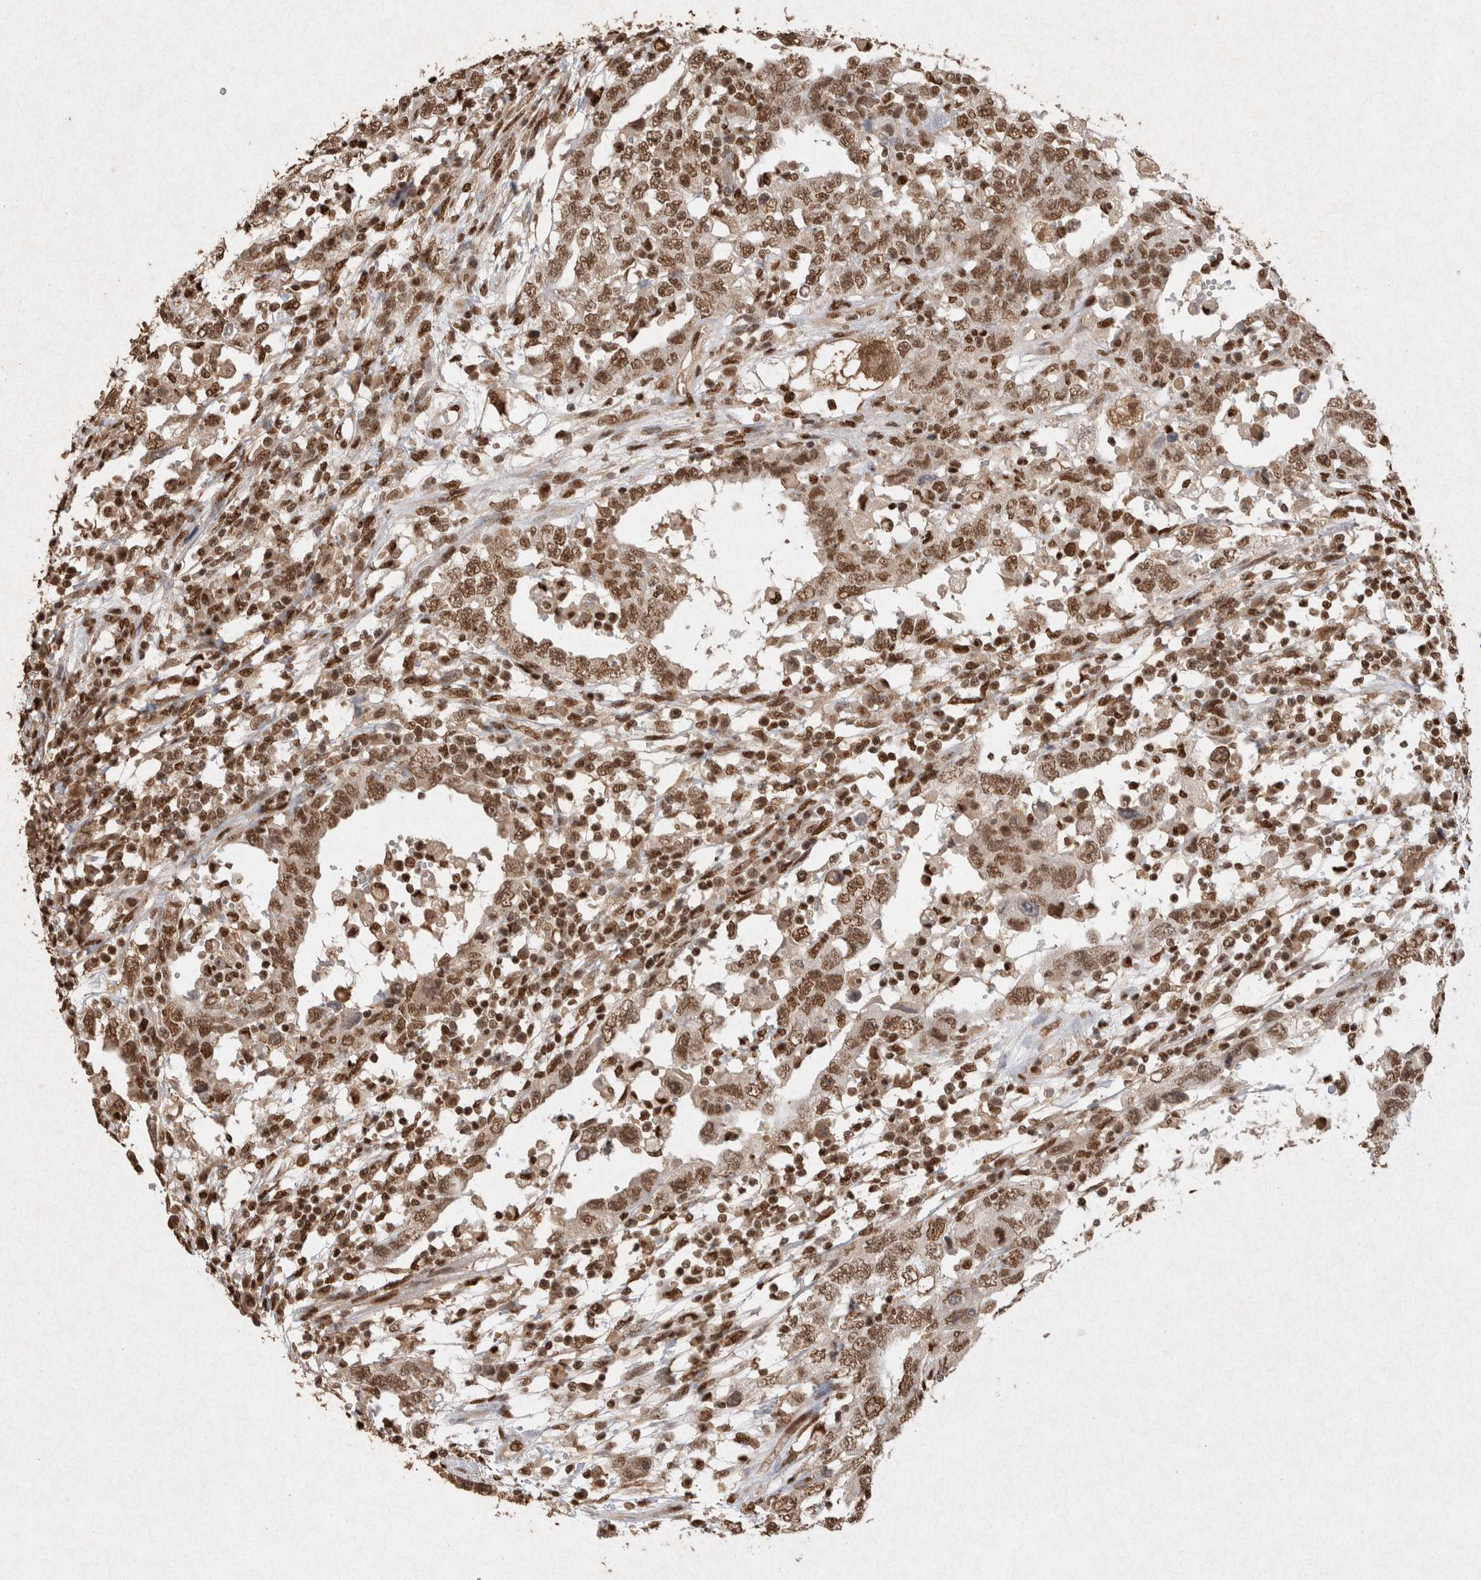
{"staining": {"intensity": "moderate", "quantity": ">75%", "location": "nuclear"}, "tissue": "testis cancer", "cell_type": "Tumor cells", "image_type": "cancer", "snomed": [{"axis": "morphology", "description": "Carcinoma, Embryonal, NOS"}, {"axis": "topography", "description": "Testis"}], "caption": "Embryonal carcinoma (testis) was stained to show a protein in brown. There is medium levels of moderate nuclear staining in about >75% of tumor cells.", "gene": "HDGF", "patient": {"sex": "male", "age": 26}}